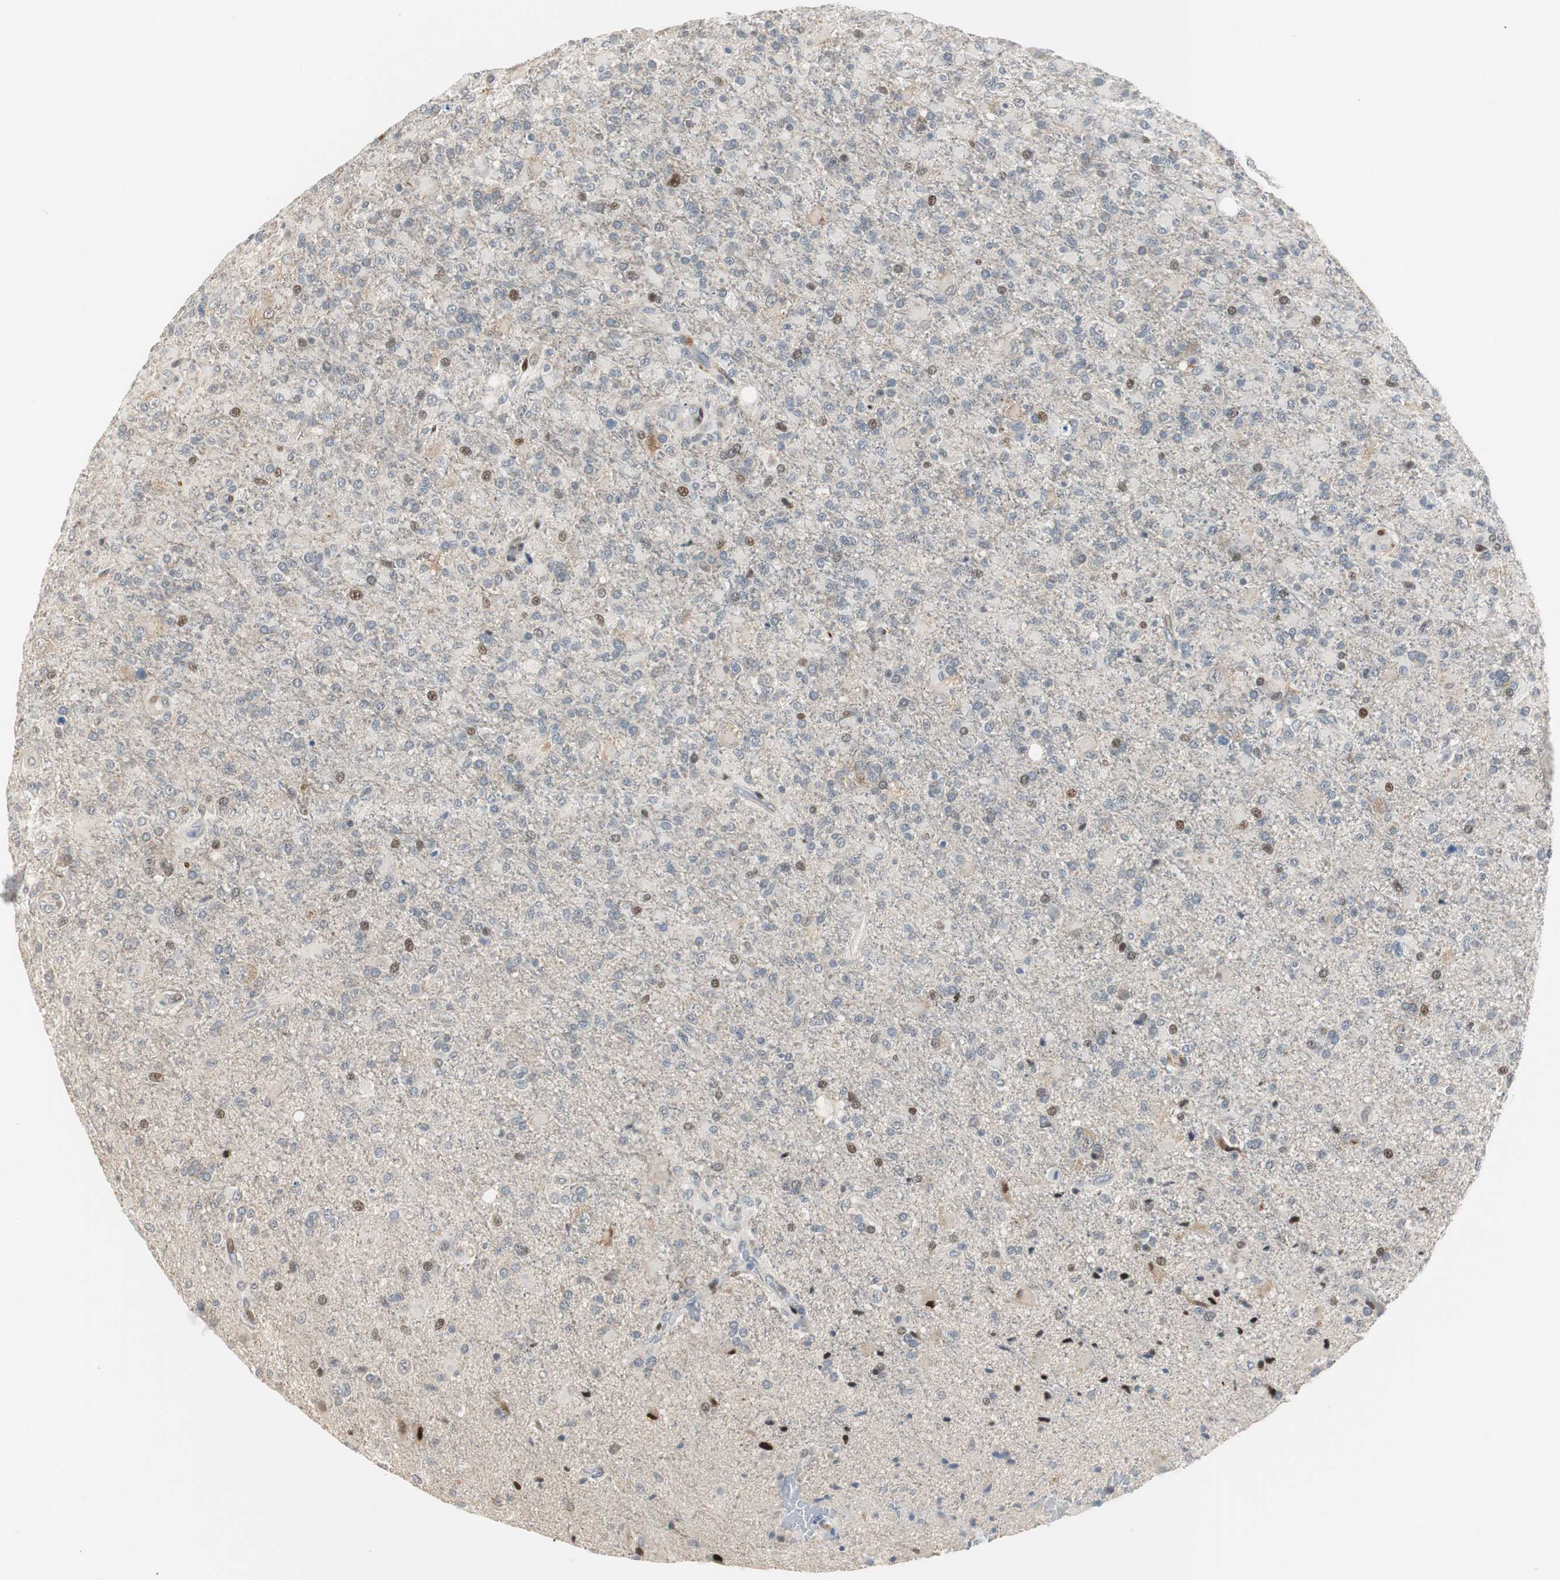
{"staining": {"intensity": "moderate", "quantity": "<25%", "location": "nuclear"}, "tissue": "glioma", "cell_type": "Tumor cells", "image_type": "cancer", "snomed": [{"axis": "morphology", "description": "Glioma, malignant, High grade"}, {"axis": "topography", "description": "Brain"}], "caption": "The immunohistochemical stain highlights moderate nuclear positivity in tumor cells of malignant high-grade glioma tissue.", "gene": "RAD1", "patient": {"sex": "male", "age": 71}}